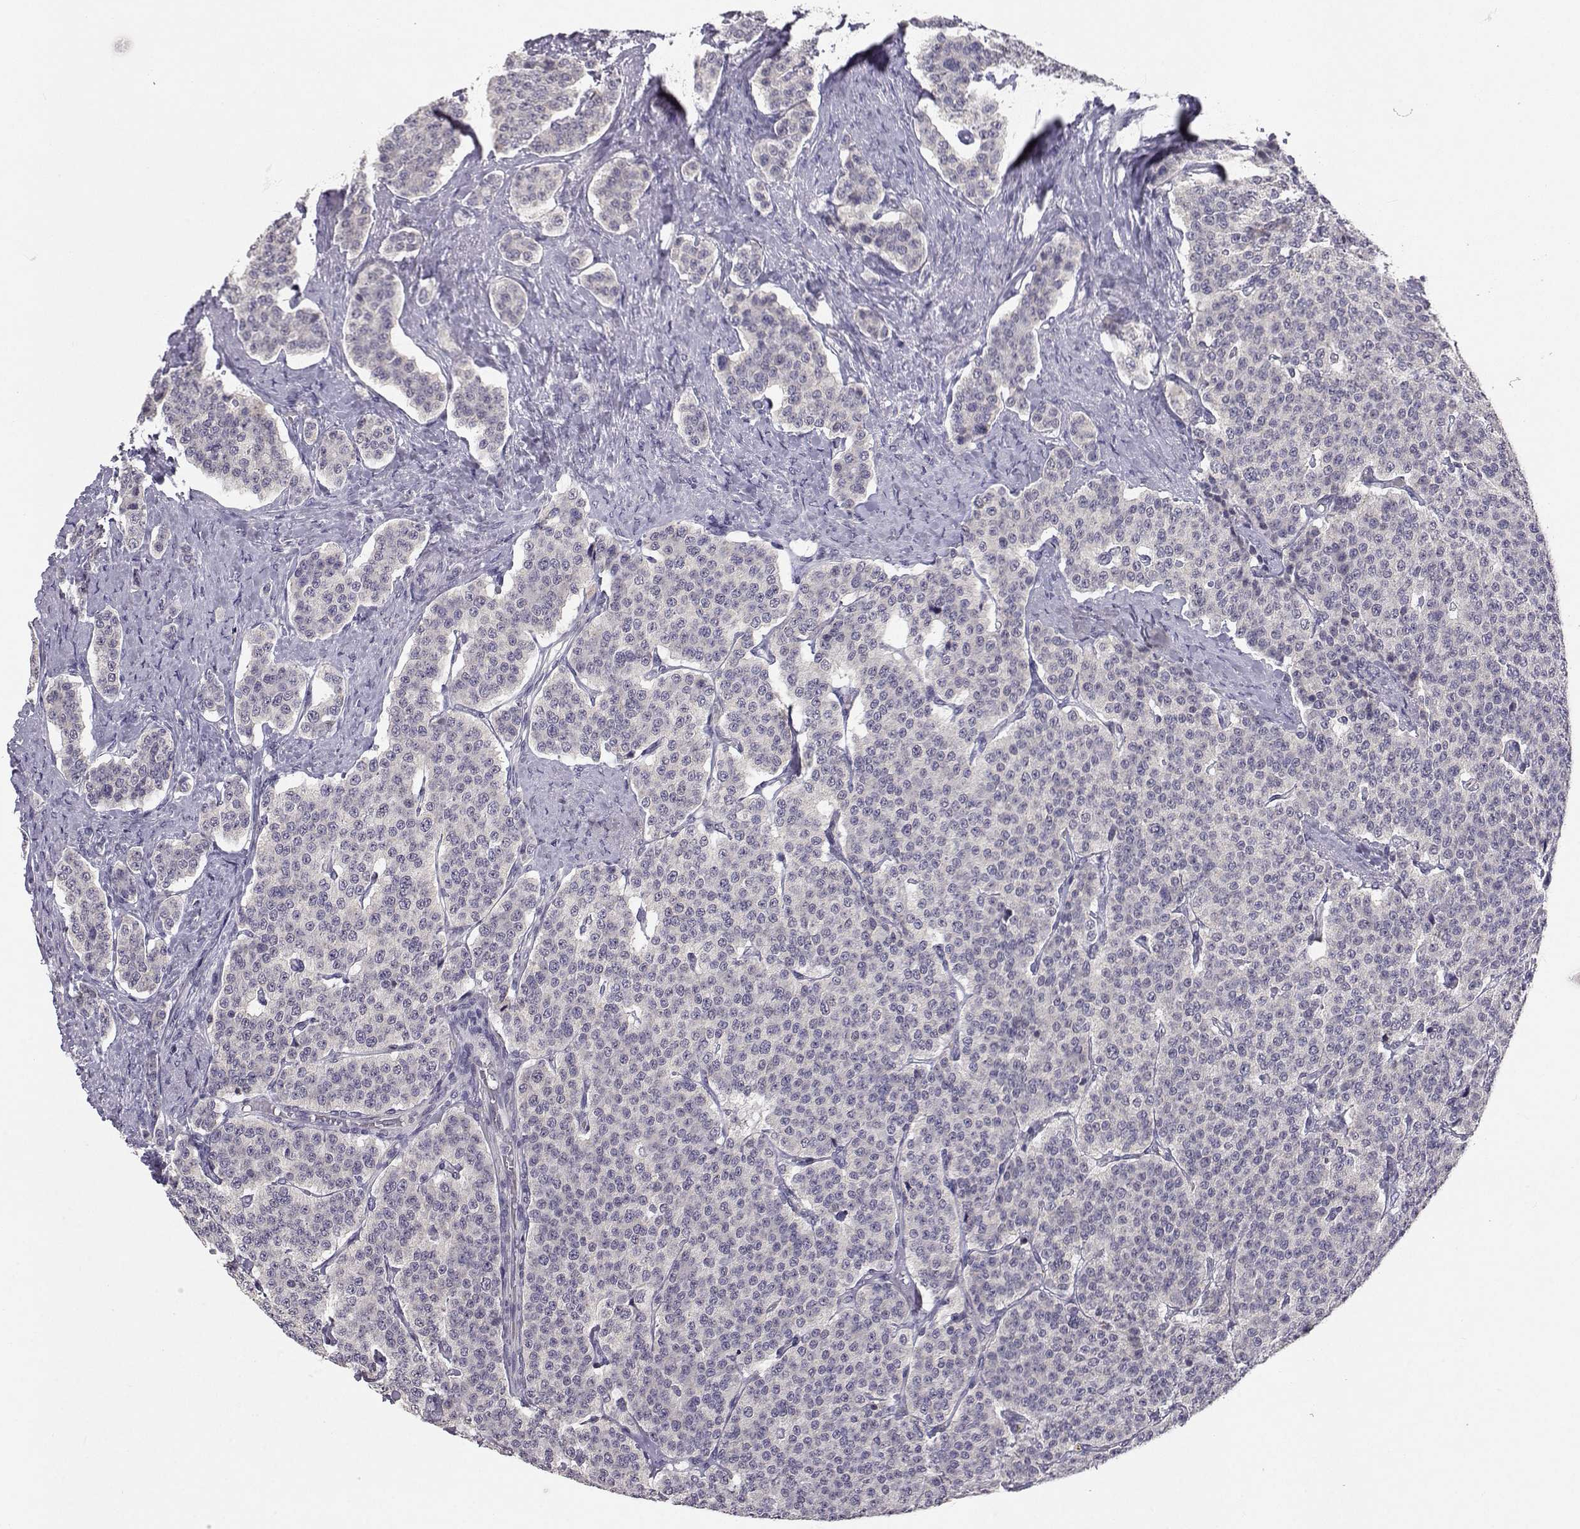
{"staining": {"intensity": "negative", "quantity": "none", "location": "none"}, "tissue": "carcinoid", "cell_type": "Tumor cells", "image_type": "cancer", "snomed": [{"axis": "morphology", "description": "Carcinoid, malignant, NOS"}, {"axis": "topography", "description": "Small intestine"}], "caption": "The photomicrograph exhibits no significant staining in tumor cells of carcinoid (malignant).", "gene": "SLC6A3", "patient": {"sex": "female", "age": 58}}